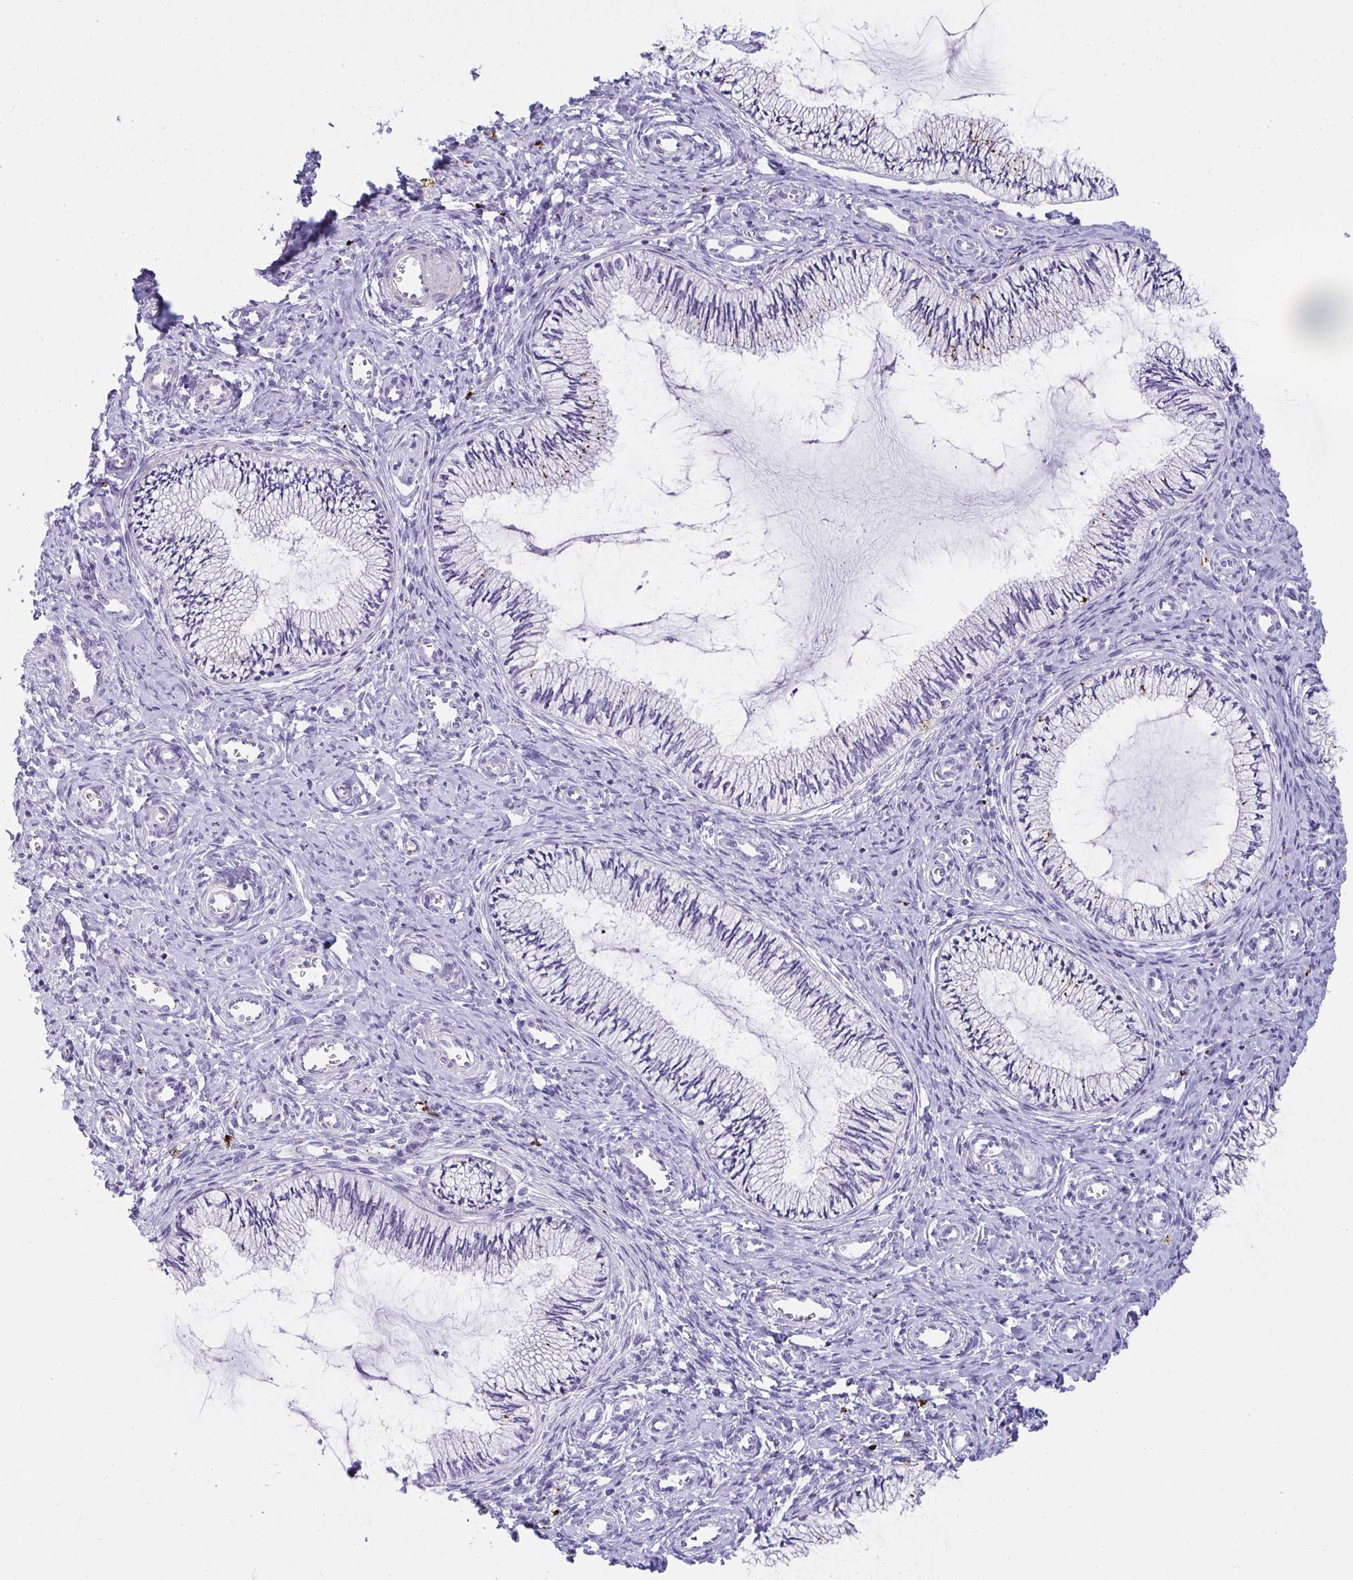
{"staining": {"intensity": "negative", "quantity": "none", "location": "none"}, "tissue": "cervix", "cell_type": "Glandular cells", "image_type": "normal", "snomed": [{"axis": "morphology", "description": "Normal tissue, NOS"}, {"axis": "topography", "description": "Cervix"}], "caption": "This is an immunohistochemistry (IHC) histopathology image of unremarkable cervix. There is no staining in glandular cells.", "gene": "AK5", "patient": {"sex": "female", "age": 24}}